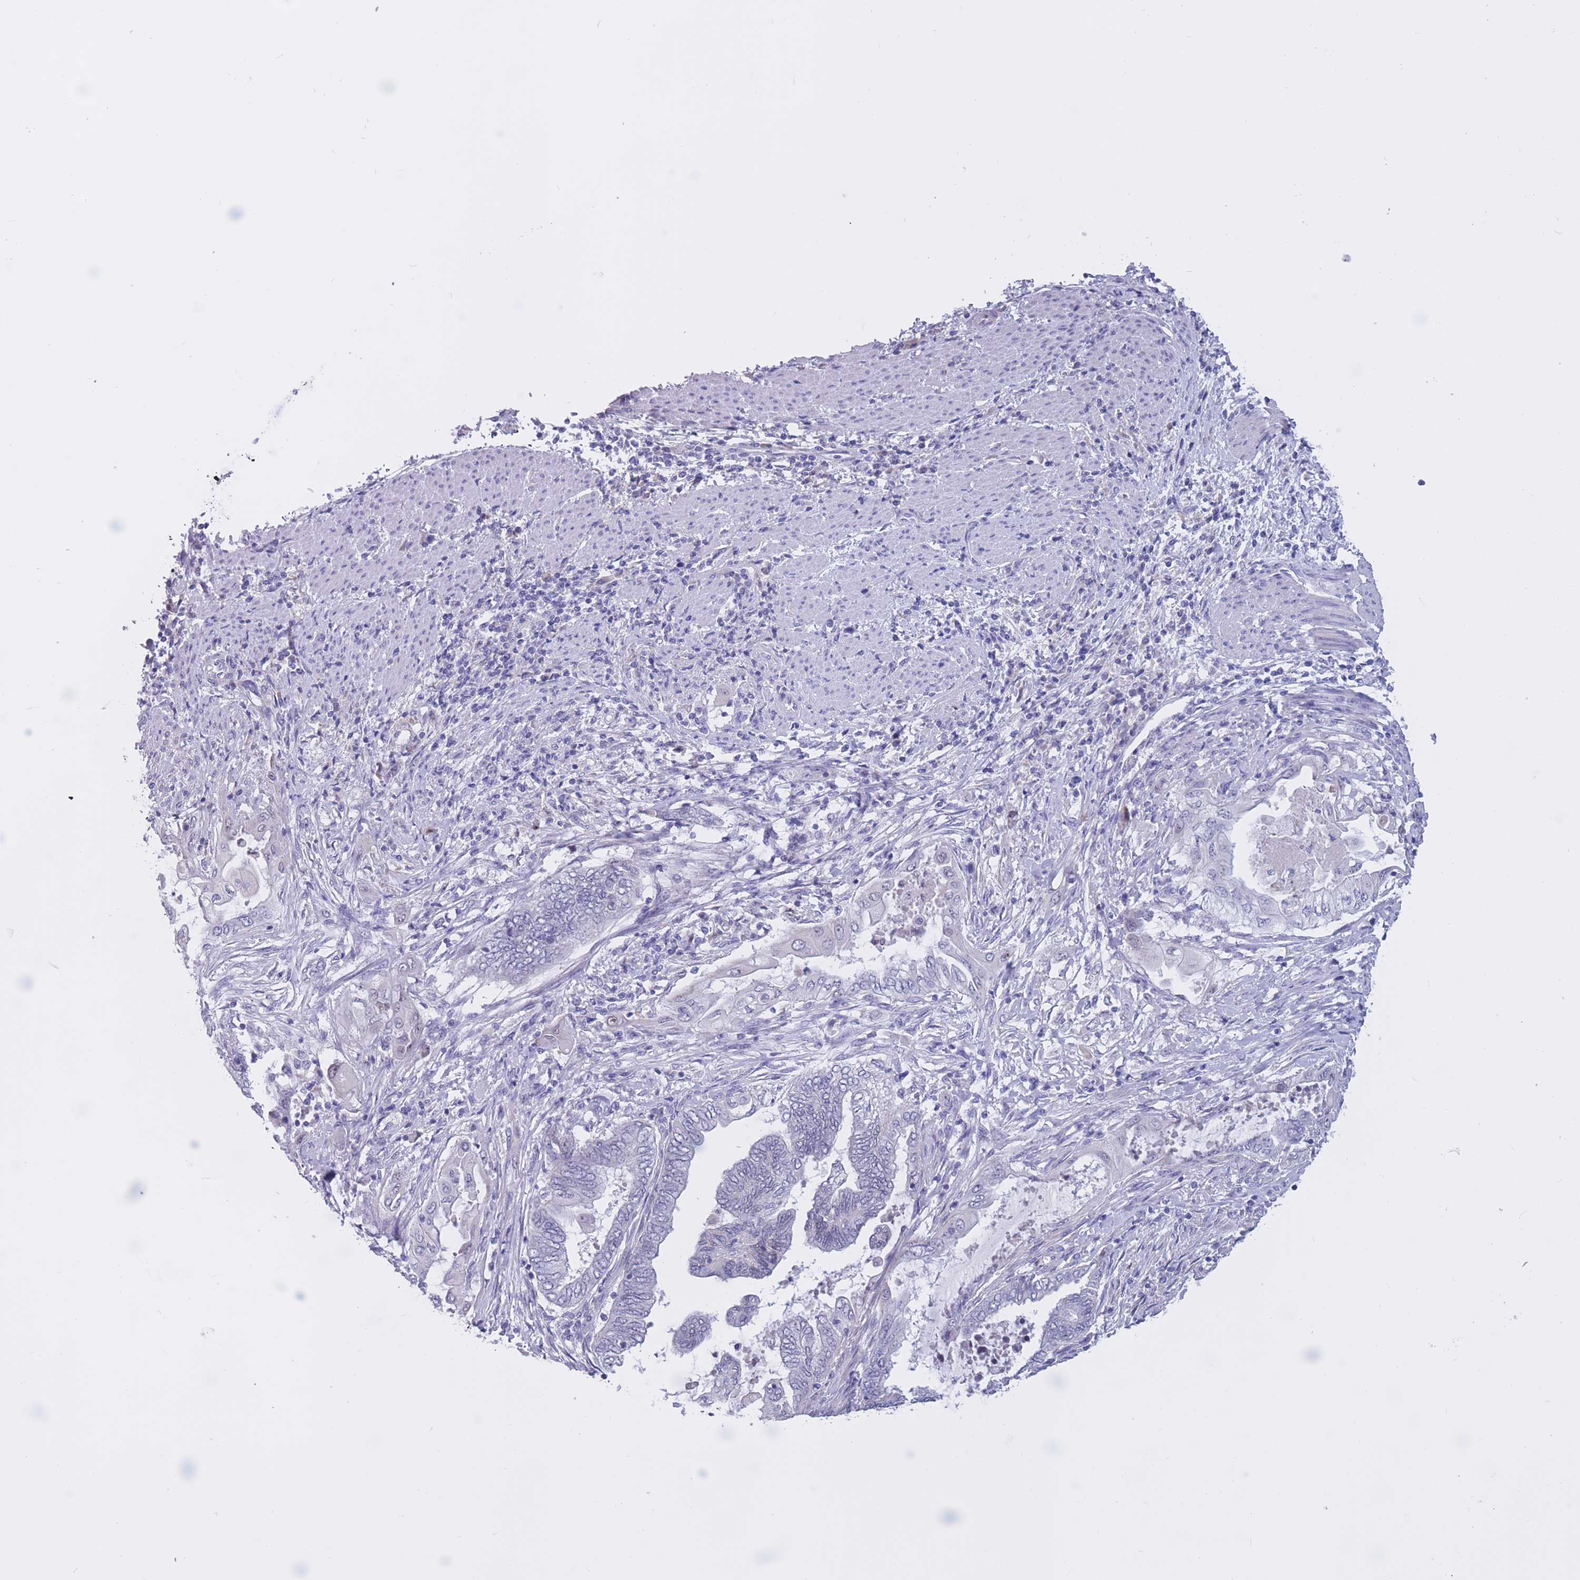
{"staining": {"intensity": "negative", "quantity": "none", "location": "none"}, "tissue": "endometrial cancer", "cell_type": "Tumor cells", "image_type": "cancer", "snomed": [{"axis": "morphology", "description": "Adenocarcinoma, NOS"}, {"axis": "topography", "description": "Uterus"}, {"axis": "topography", "description": "Endometrium"}], "caption": "Immunohistochemistry of human endometrial cancer displays no expression in tumor cells.", "gene": "BOP1", "patient": {"sex": "female", "age": 70}}